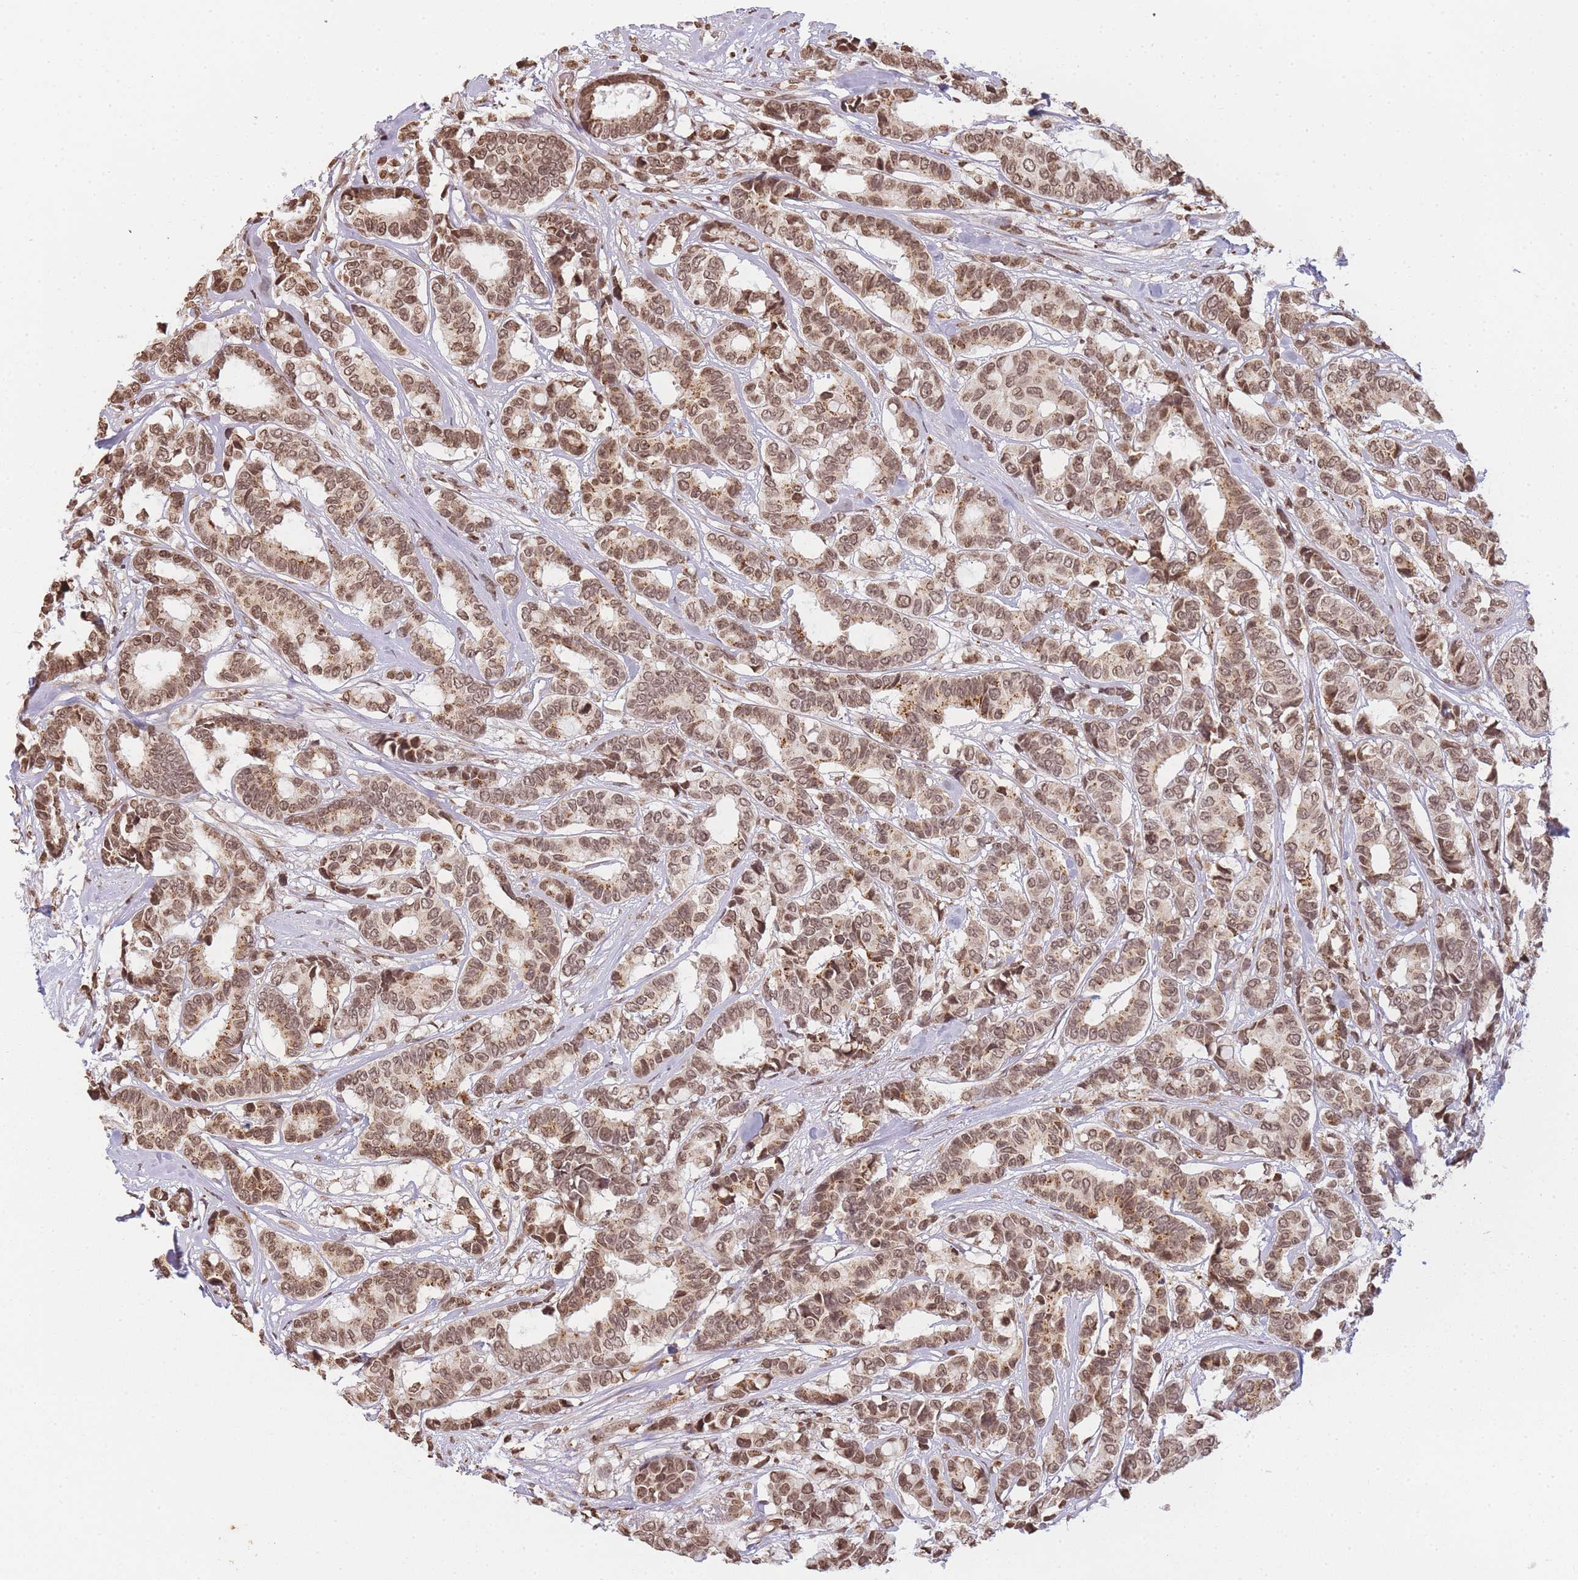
{"staining": {"intensity": "moderate", "quantity": ">75%", "location": "cytoplasmic/membranous,nuclear"}, "tissue": "breast cancer", "cell_type": "Tumor cells", "image_type": "cancer", "snomed": [{"axis": "morphology", "description": "Duct carcinoma"}, {"axis": "topography", "description": "Breast"}], "caption": "Immunohistochemistry (IHC) of human breast cancer (infiltrating ductal carcinoma) demonstrates medium levels of moderate cytoplasmic/membranous and nuclear staining in about >75% of tumor cells.", "gene": "WWTR1", "patient": {"sex": "female", "age": 87}}